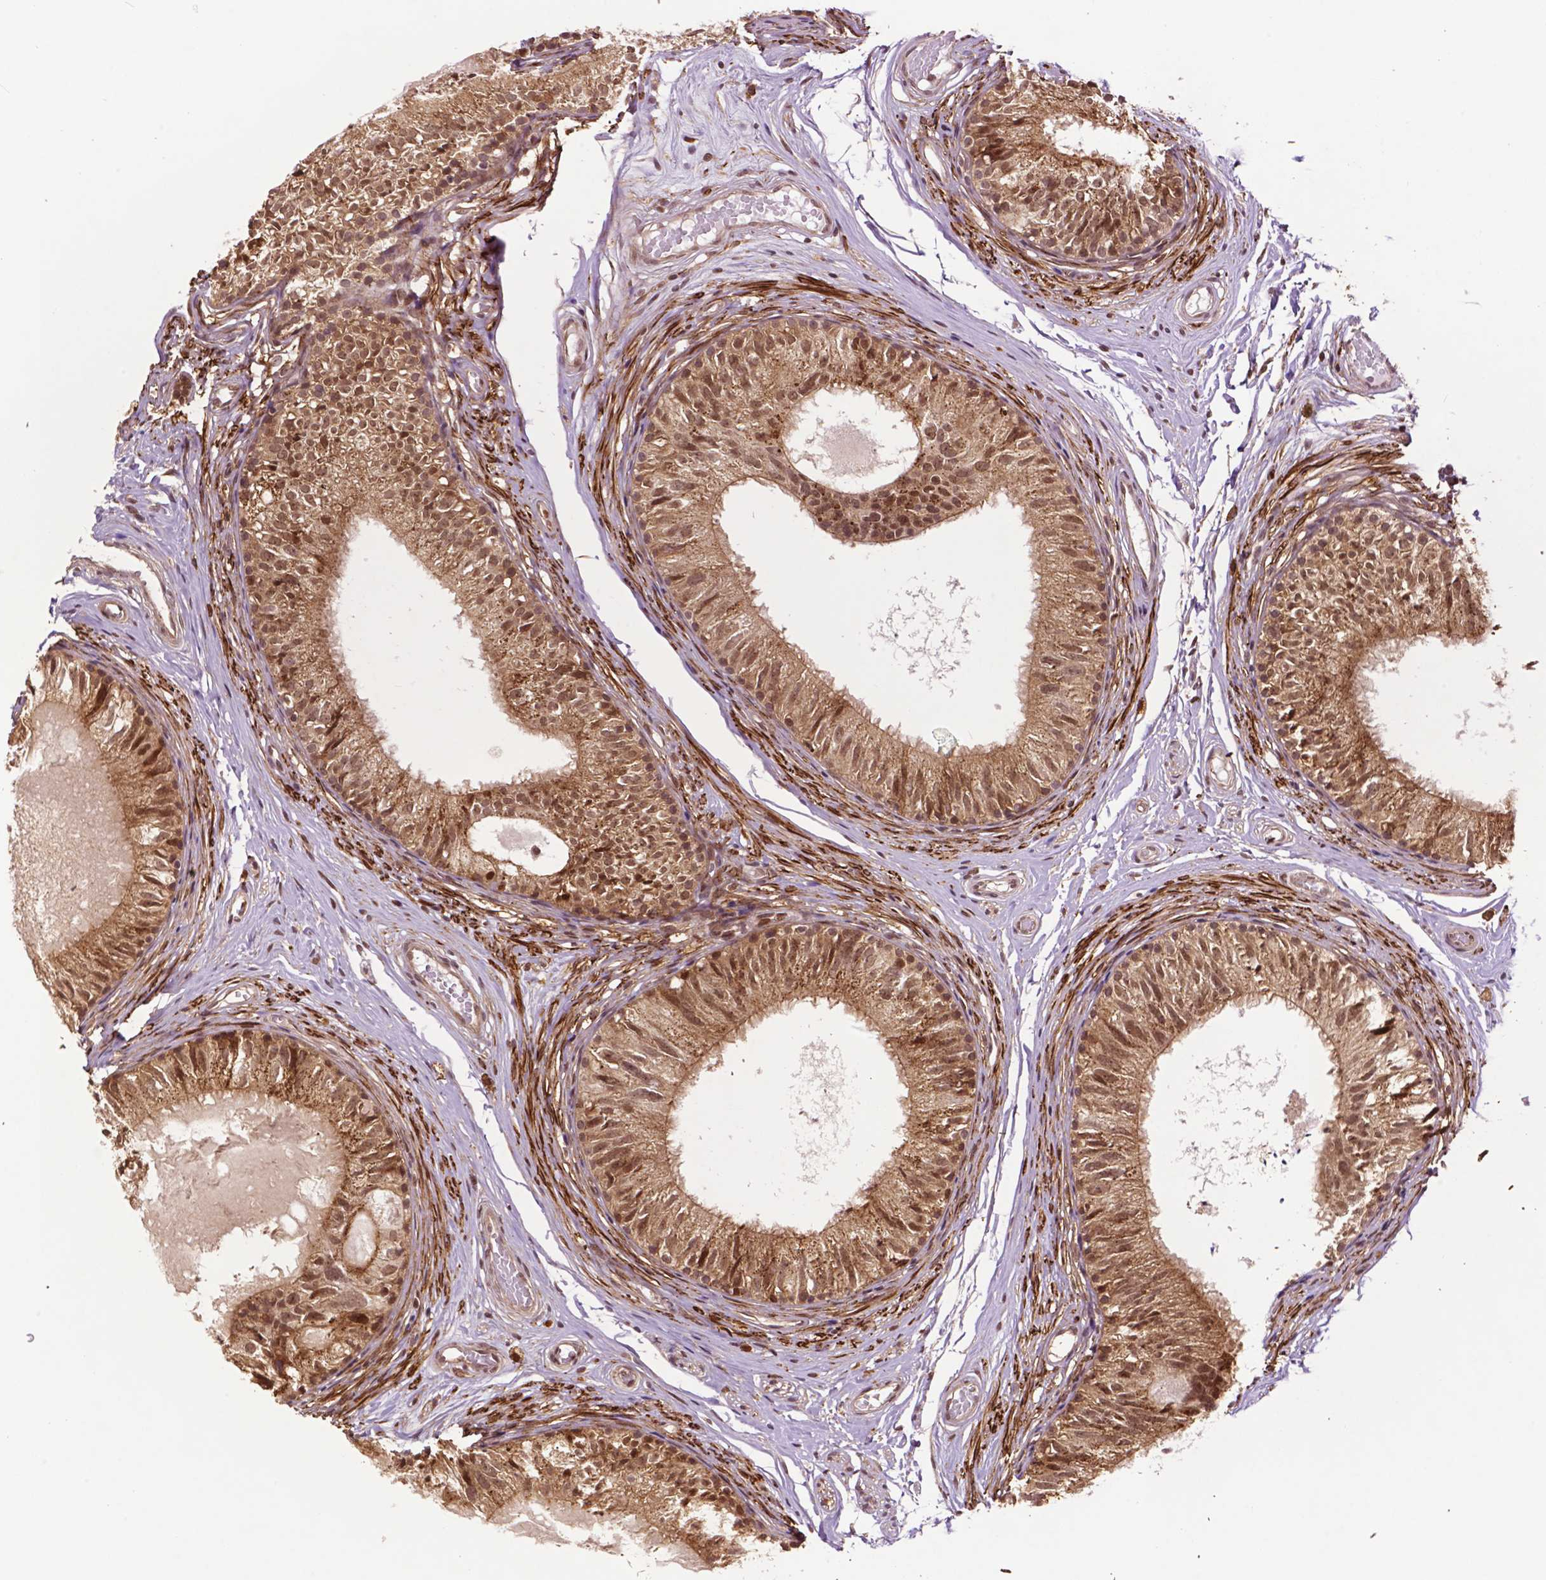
{"staining": {"intensity": "moderate", "quantity": ">75%", "location": "cytoplasmic/membranous,nuclear"}, "tissue": "epididymis", "cell_type": "Glandular cells", "image_type": "normal", "snomed": [{"axis": "morphology", "description": "Normal tissue, NOS"}, {"axis": "topography", "description": "Epididymis"}], "caption": "DAB immunohistochemical staining of unremarkable human epididymis shows moderate cytoplasmic/membranous,nuclear protein expression in approximately >75% of glandular cells.", "gene": "TMX2", "patient": {"sex": "male", "age": 29}}